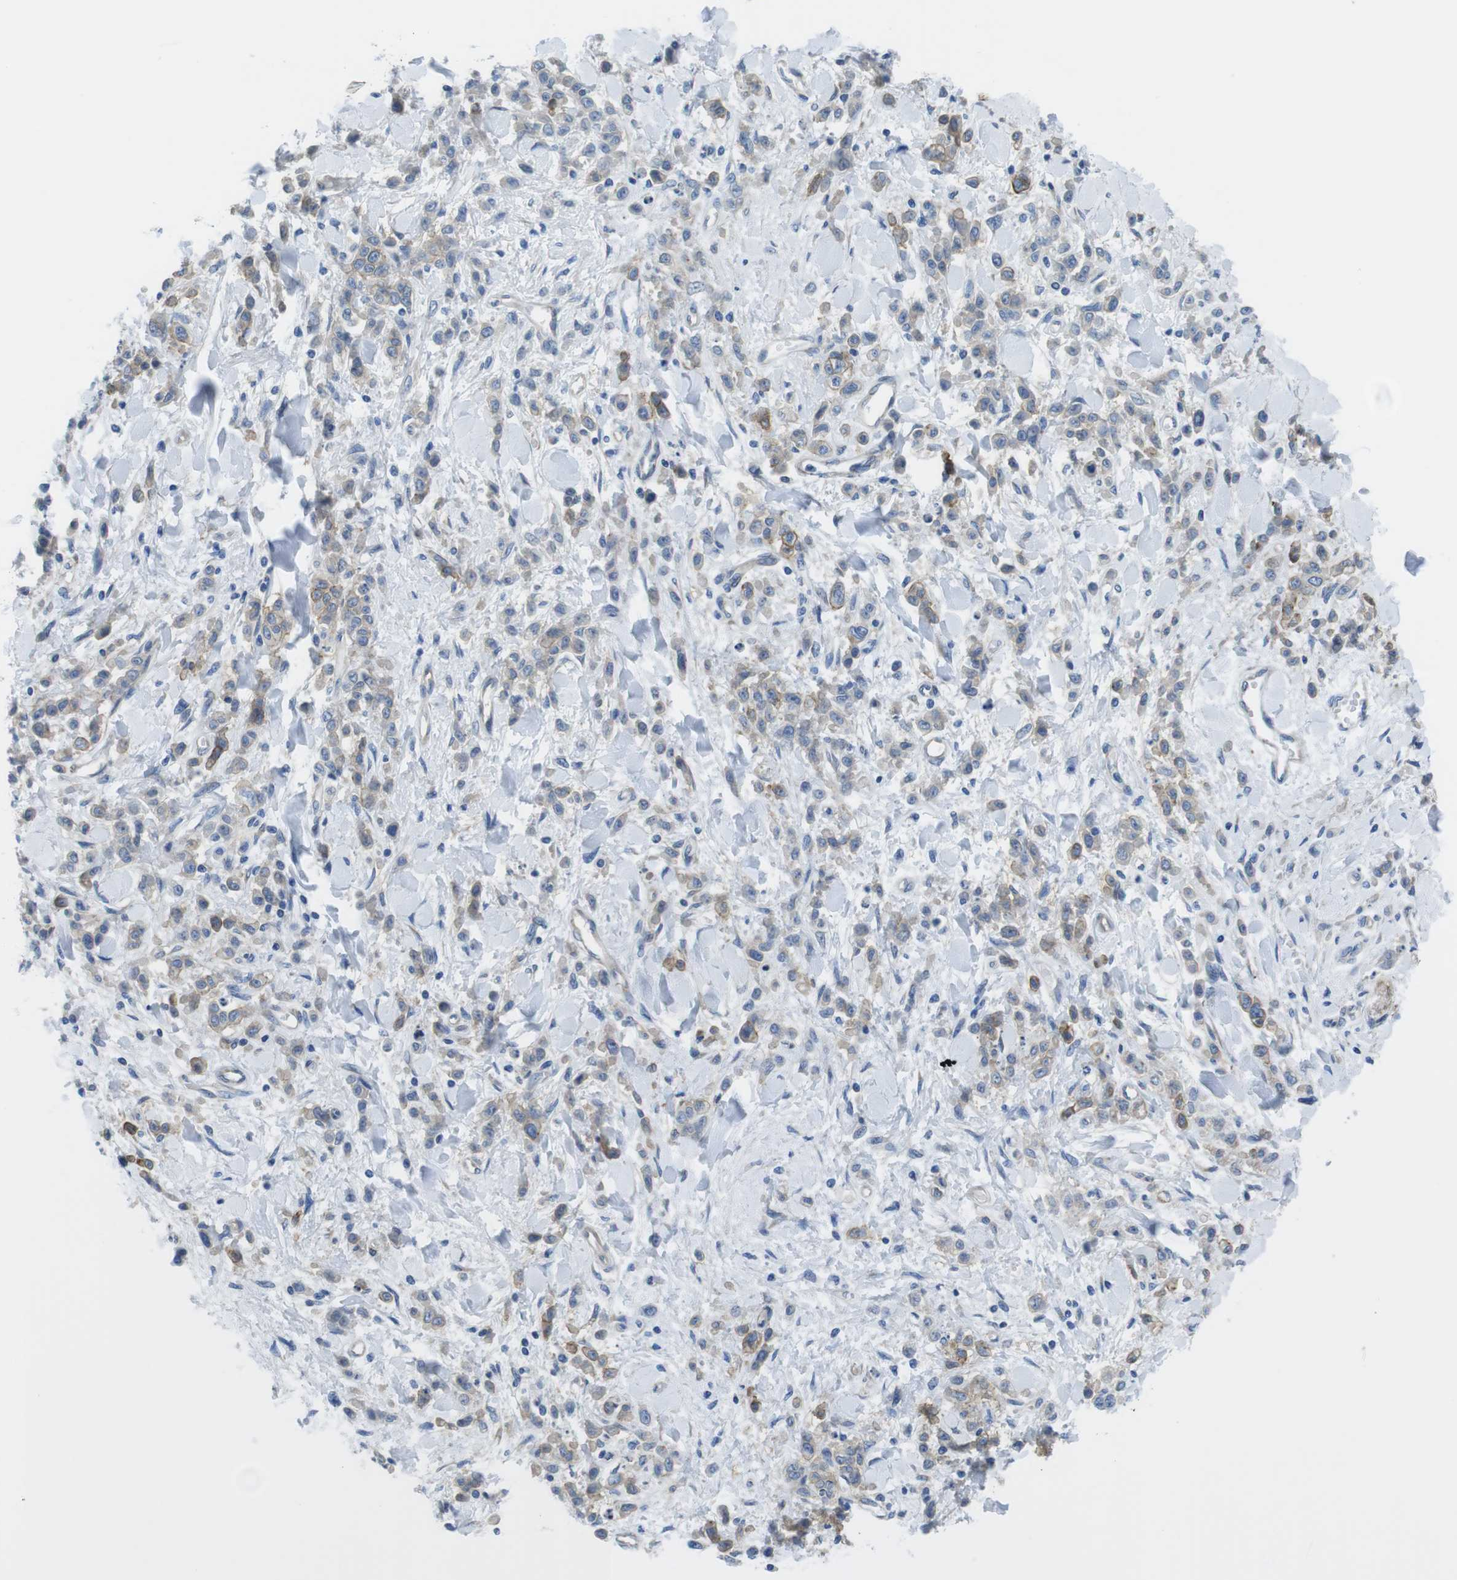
{"staining": {"intensity": "weak", "quantity": ">75%", "location": "cytoplasmic/membranous"}, "tissue": "stomach cancer", "cell_type": "Tumor cells", "image_type": "cancer", "snomed": [{"axis": "morphology", "description": "Normal tissue, NOS"}, {"axis": "morphology", "description": "Adenocarcinoma, NOS"}, {"axis": "topography", "description": "Stomach"}], "caption": "A brown stain shows weak cytoplasmic/membranous staining of a protein in adenocarcinoma (stomach) tumor cells.", "gene": "CDH8", "patient": {"sex": "male", "age": 82}}